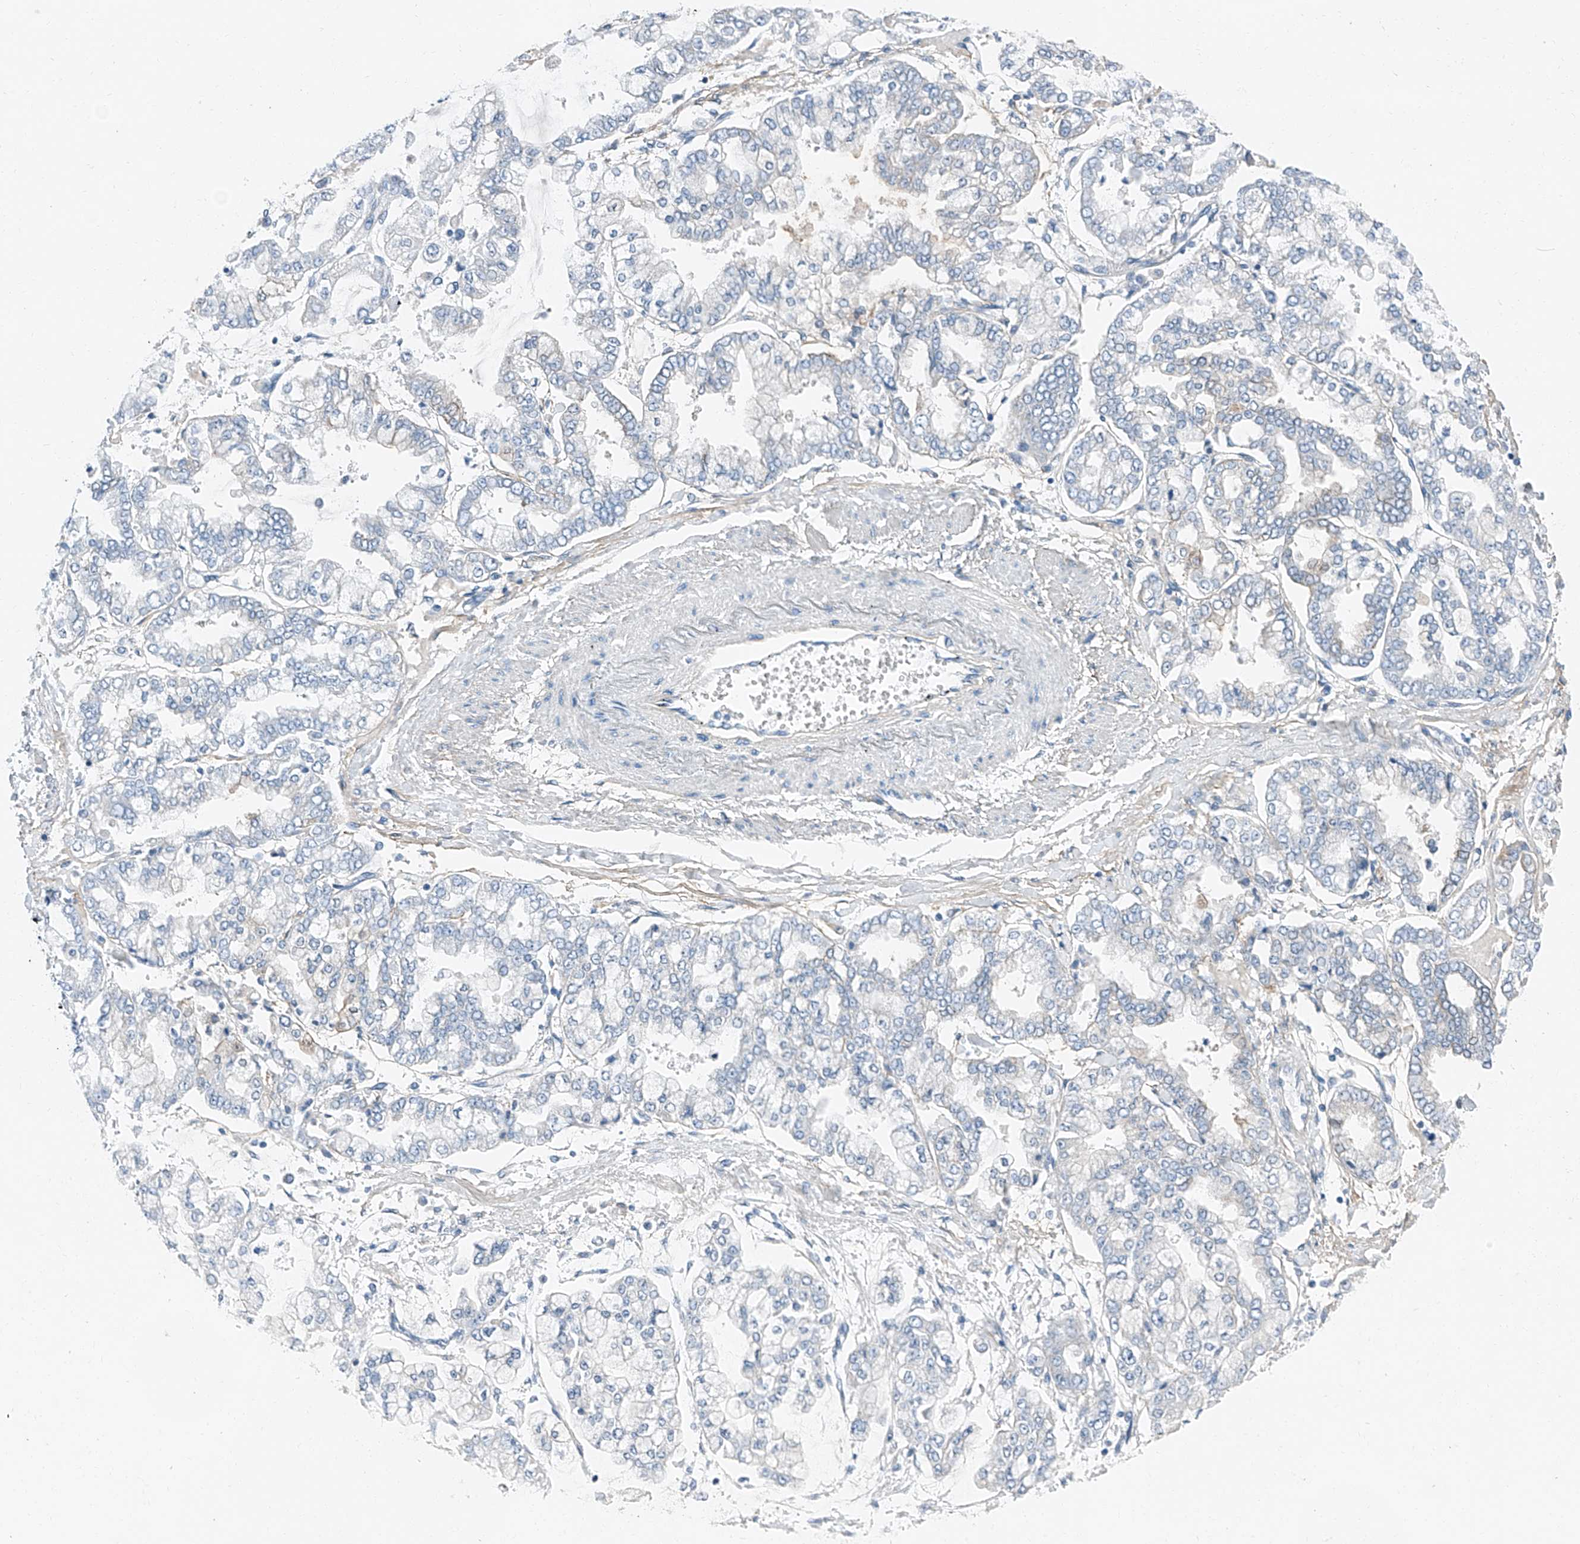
{"staining": {"intensity": "negative", "quantity": "none", "location": "none"}, "tissue": "stomach cancer", "cell_type": "Tumor cells", "image_type": "cancer", "snomed": [{"axis": "morphology", "description": "Normal tissue, NOS"}, {"axis": "morphology", "description": "Adenocarcinoma, NOS"}, {"axis": "topography", "description": "Stomach, upper"}, {"axis": "topography", "description": "Stomach"}], "caption": "Immunohistochemical staining of stomach cancer (adenocarcinoma) shows no significant positivity in tumor cells. (DAB (3,3'-diaminobenzidine) IHC, high magnification).", "gene": "MDGA1", "patient": {"sex": "male", "age": 76}}